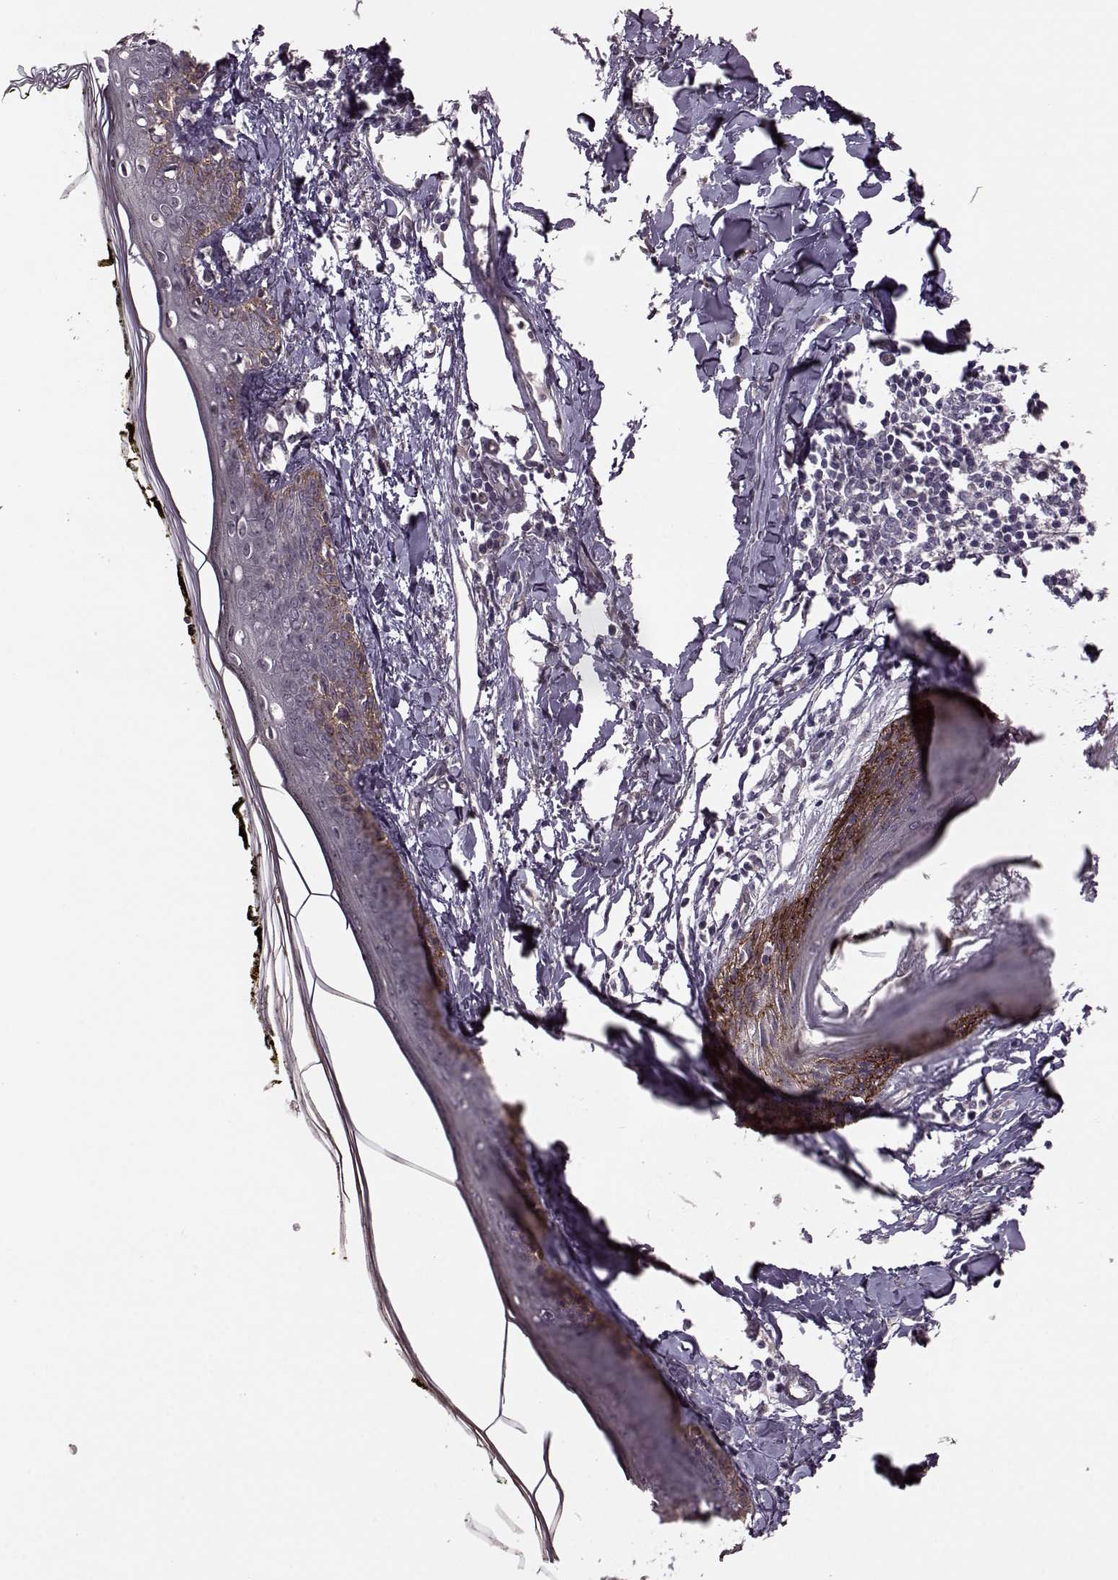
{"staining": {"intensity": "negative", "quantity": "none", "location": "none"}, "tissue": "skin", "cell_type": "Fibroblasts", "image_type": "normal", "snomed": [{"axis": "morphology", "description": "Normal tissue, NOS"}, {"axis": "topography", "description": "Skin"}], "caption": "The image displays no staining of fibroblasts in benign skin.", "gene": "SYNPO", "patient": {"sex": "male", "age": 76}}